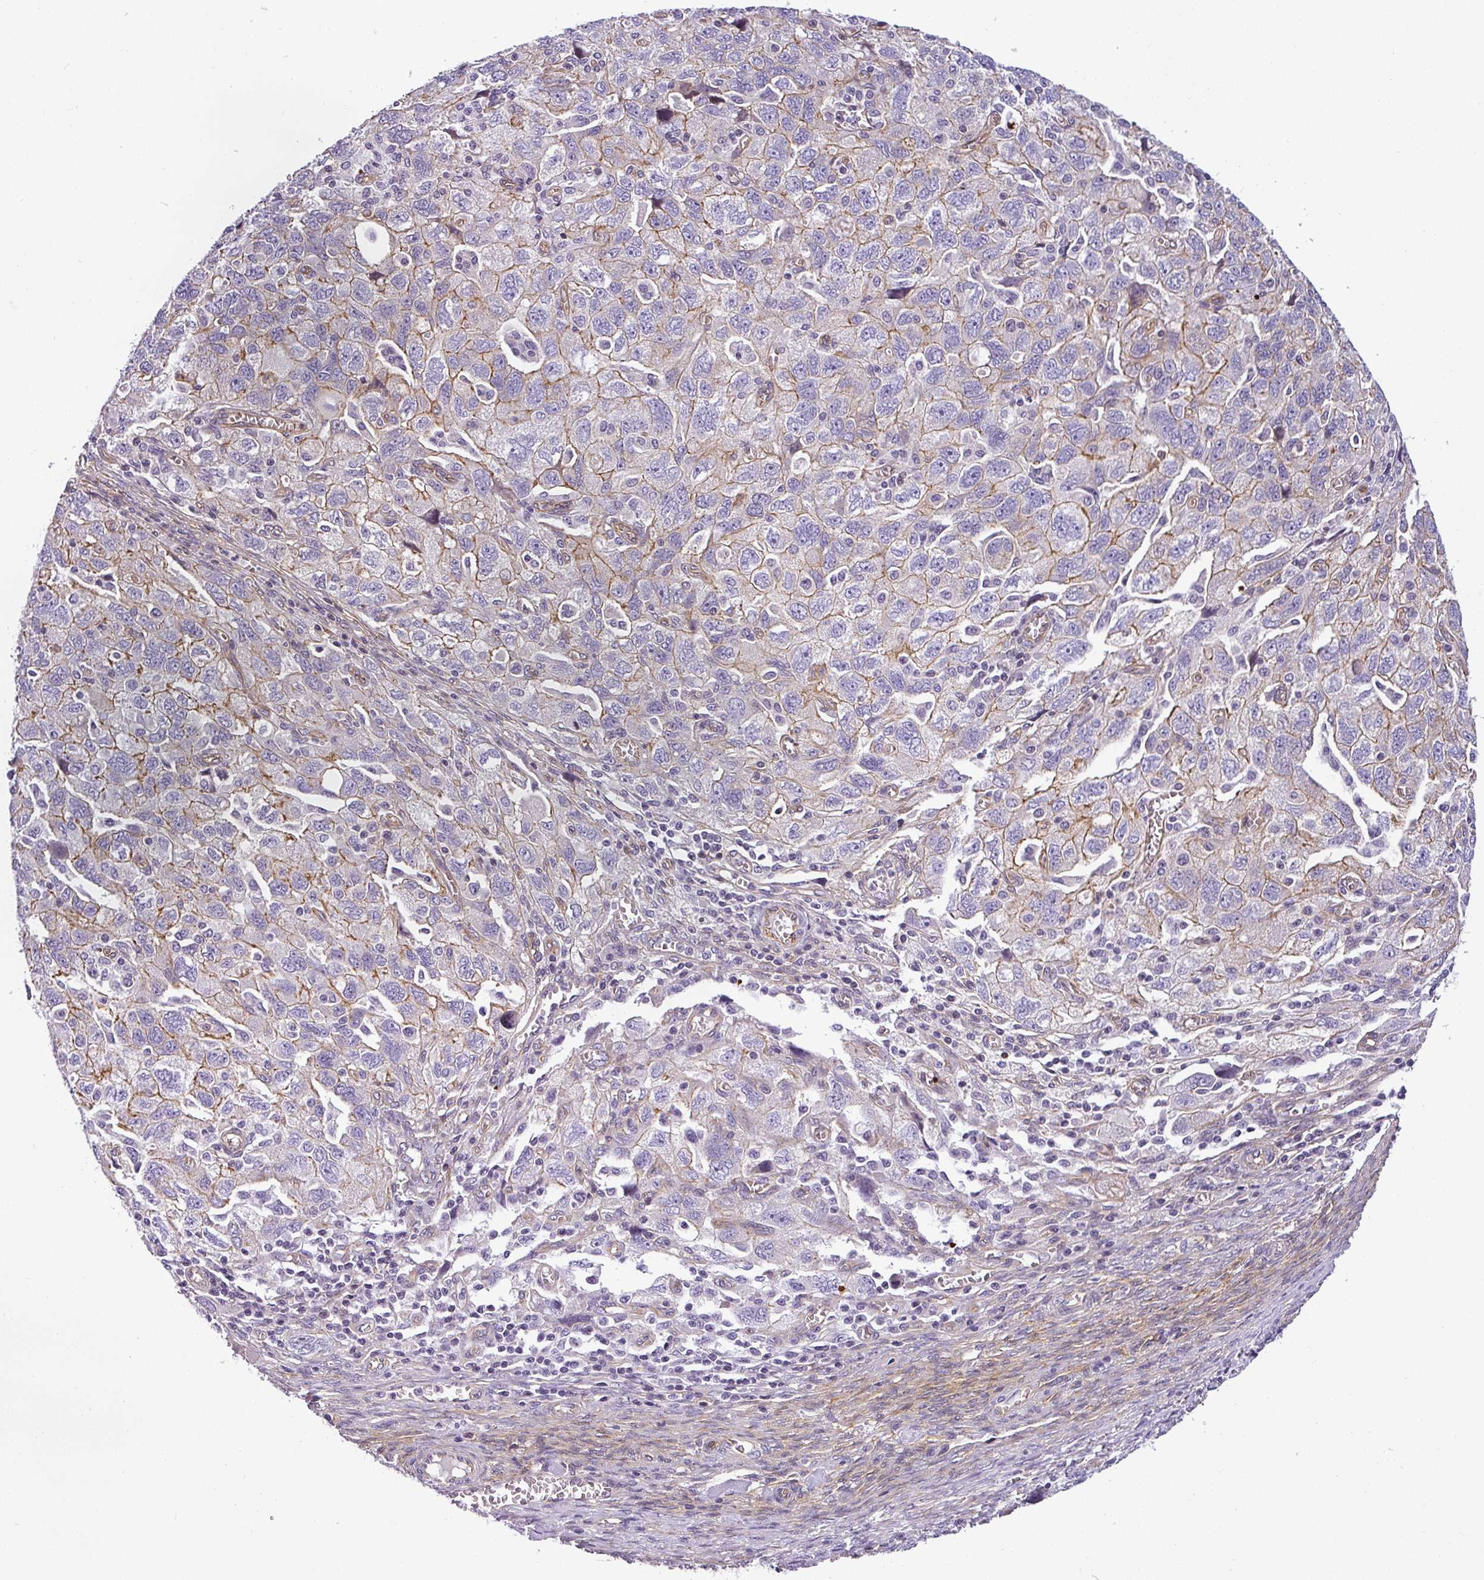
{"staining": {"intensity": "weak", "quantity": "25%-75%", "location": "cytoplasmic/membranous"}, "tissue": "ovarian cancer", "cell_type": "Tumor cells", "image_type": "cancer", "snomed": [{"axis": "morphology", "description": "Carcinoma, NOS"}, {"axis": "morphology", "description": "Cystadenocarcinoma, serous, NOS"}, {"axis": "topography", "description": "Ovary"}], "caption": "Ovarian cancer (carcinoma) was stained to show a protein in brown. There is low levels of weak cytoplasmic/membranous expression in approximately 25%-75% of tumor cells. The staining was performed using DAB, with brown indicating positive protein expression. Nuclei are stained blue with hematoxylin.", "gene": "OR11H4", "patient": {"sex": "female", "age": 69}}